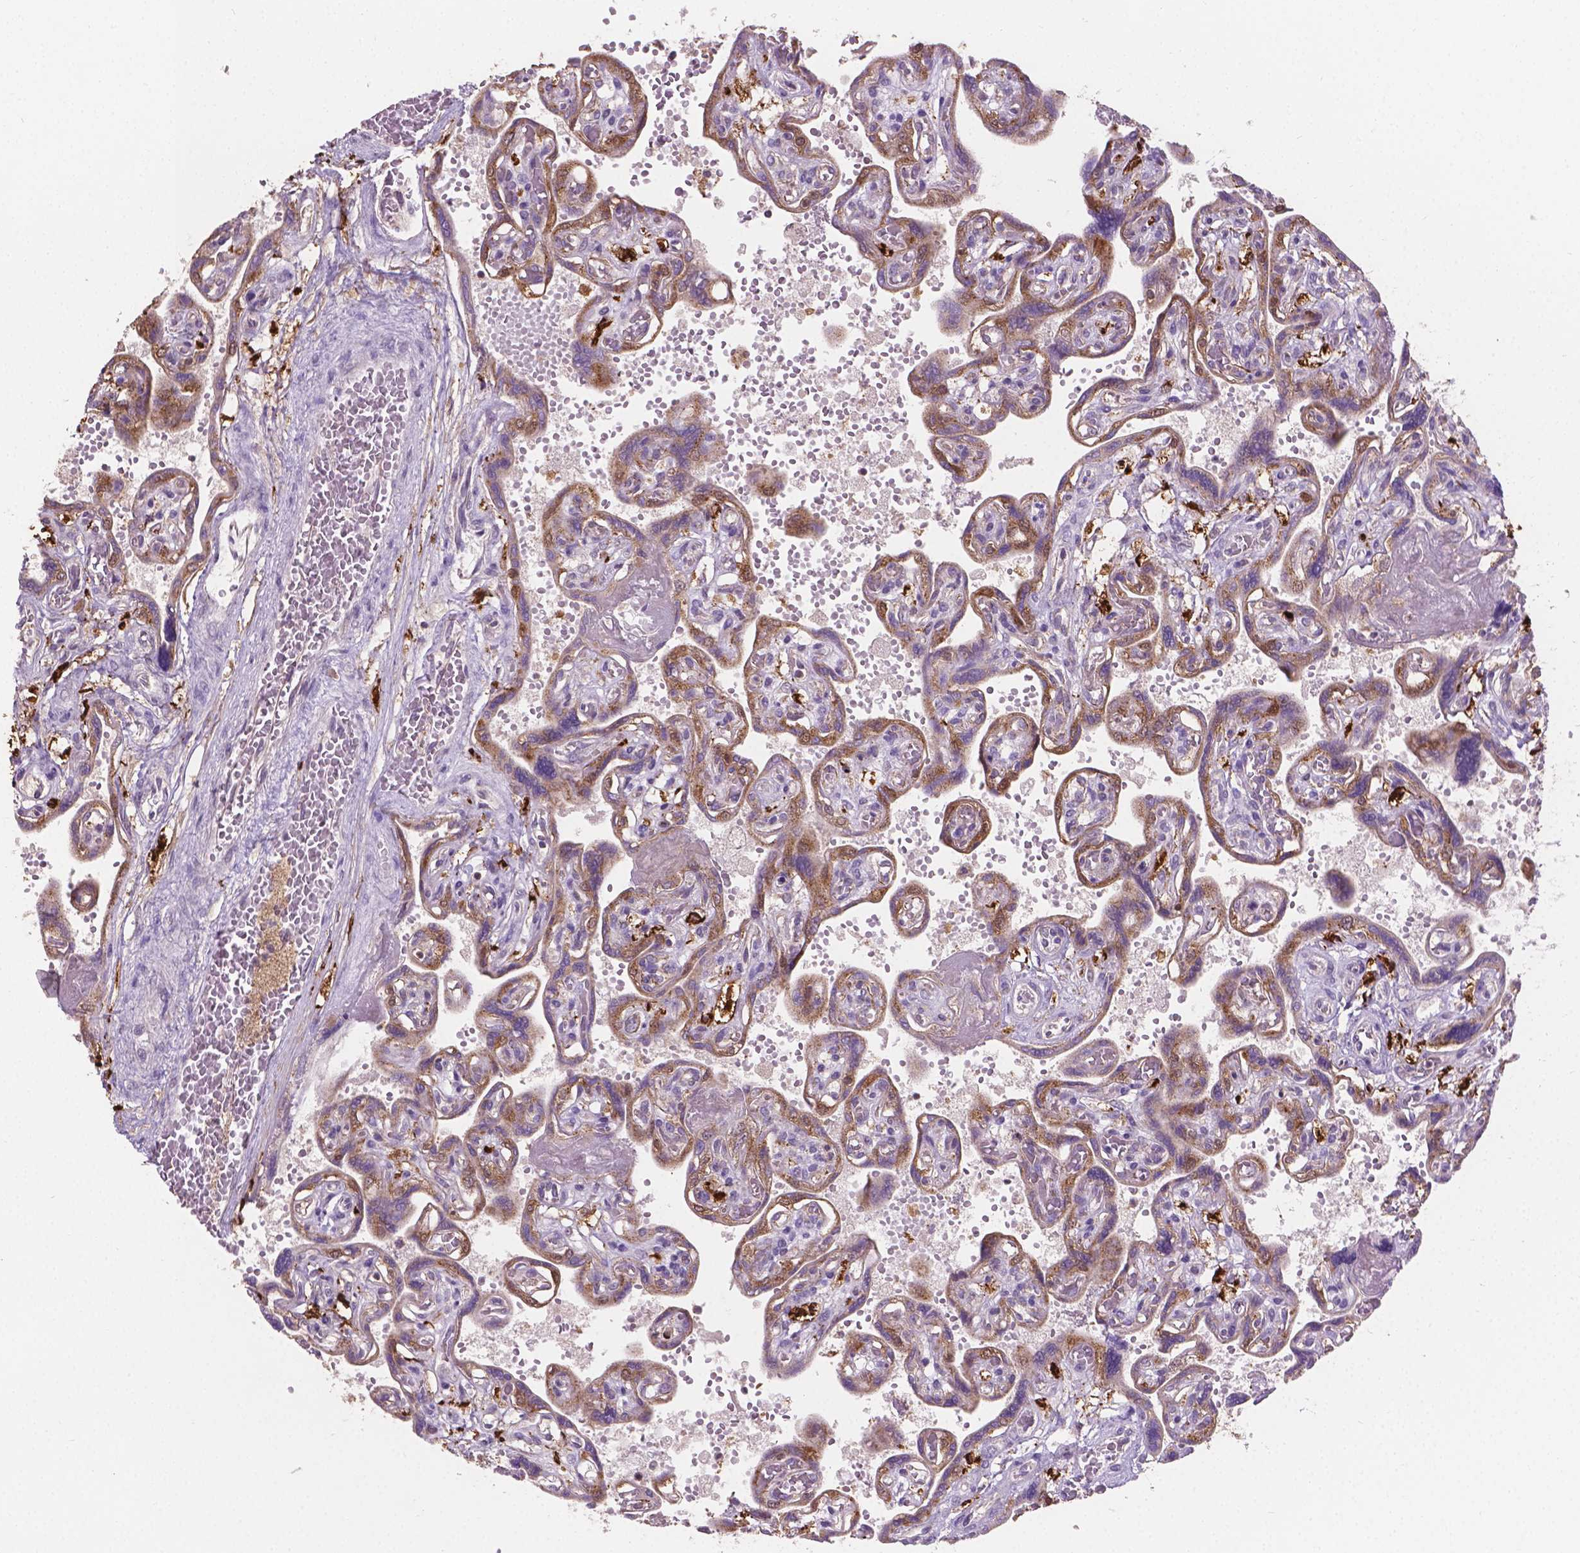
{"staining": {"intensity": "moderate", "quantity": ">75%", "location": "cytoplasmic/membranous"}, "tissue": "placenta", "cell_type": "Decidual cells", "image_type": "normal", "snomed": [{"axis": "morphology", "description": "Normal tissue, NOS"}, {"axis": "topography", "description": "Placenta"}], "caption": "IHC staining of unremarkable placenta, which reveals medium levels of moderate cytoplasmic/membranous expression in approximately >75% of decidual cells indicating moderate cytoplasmic/membranous protein positivity. The staining was performed using DAB (3,3'-diaminobenzidine) (brown) for protein detection and nuclei were counterstained in hematoxylin (blue).", "gene": "TCAF1", "patient": {"sex": "female", "age": 32}}